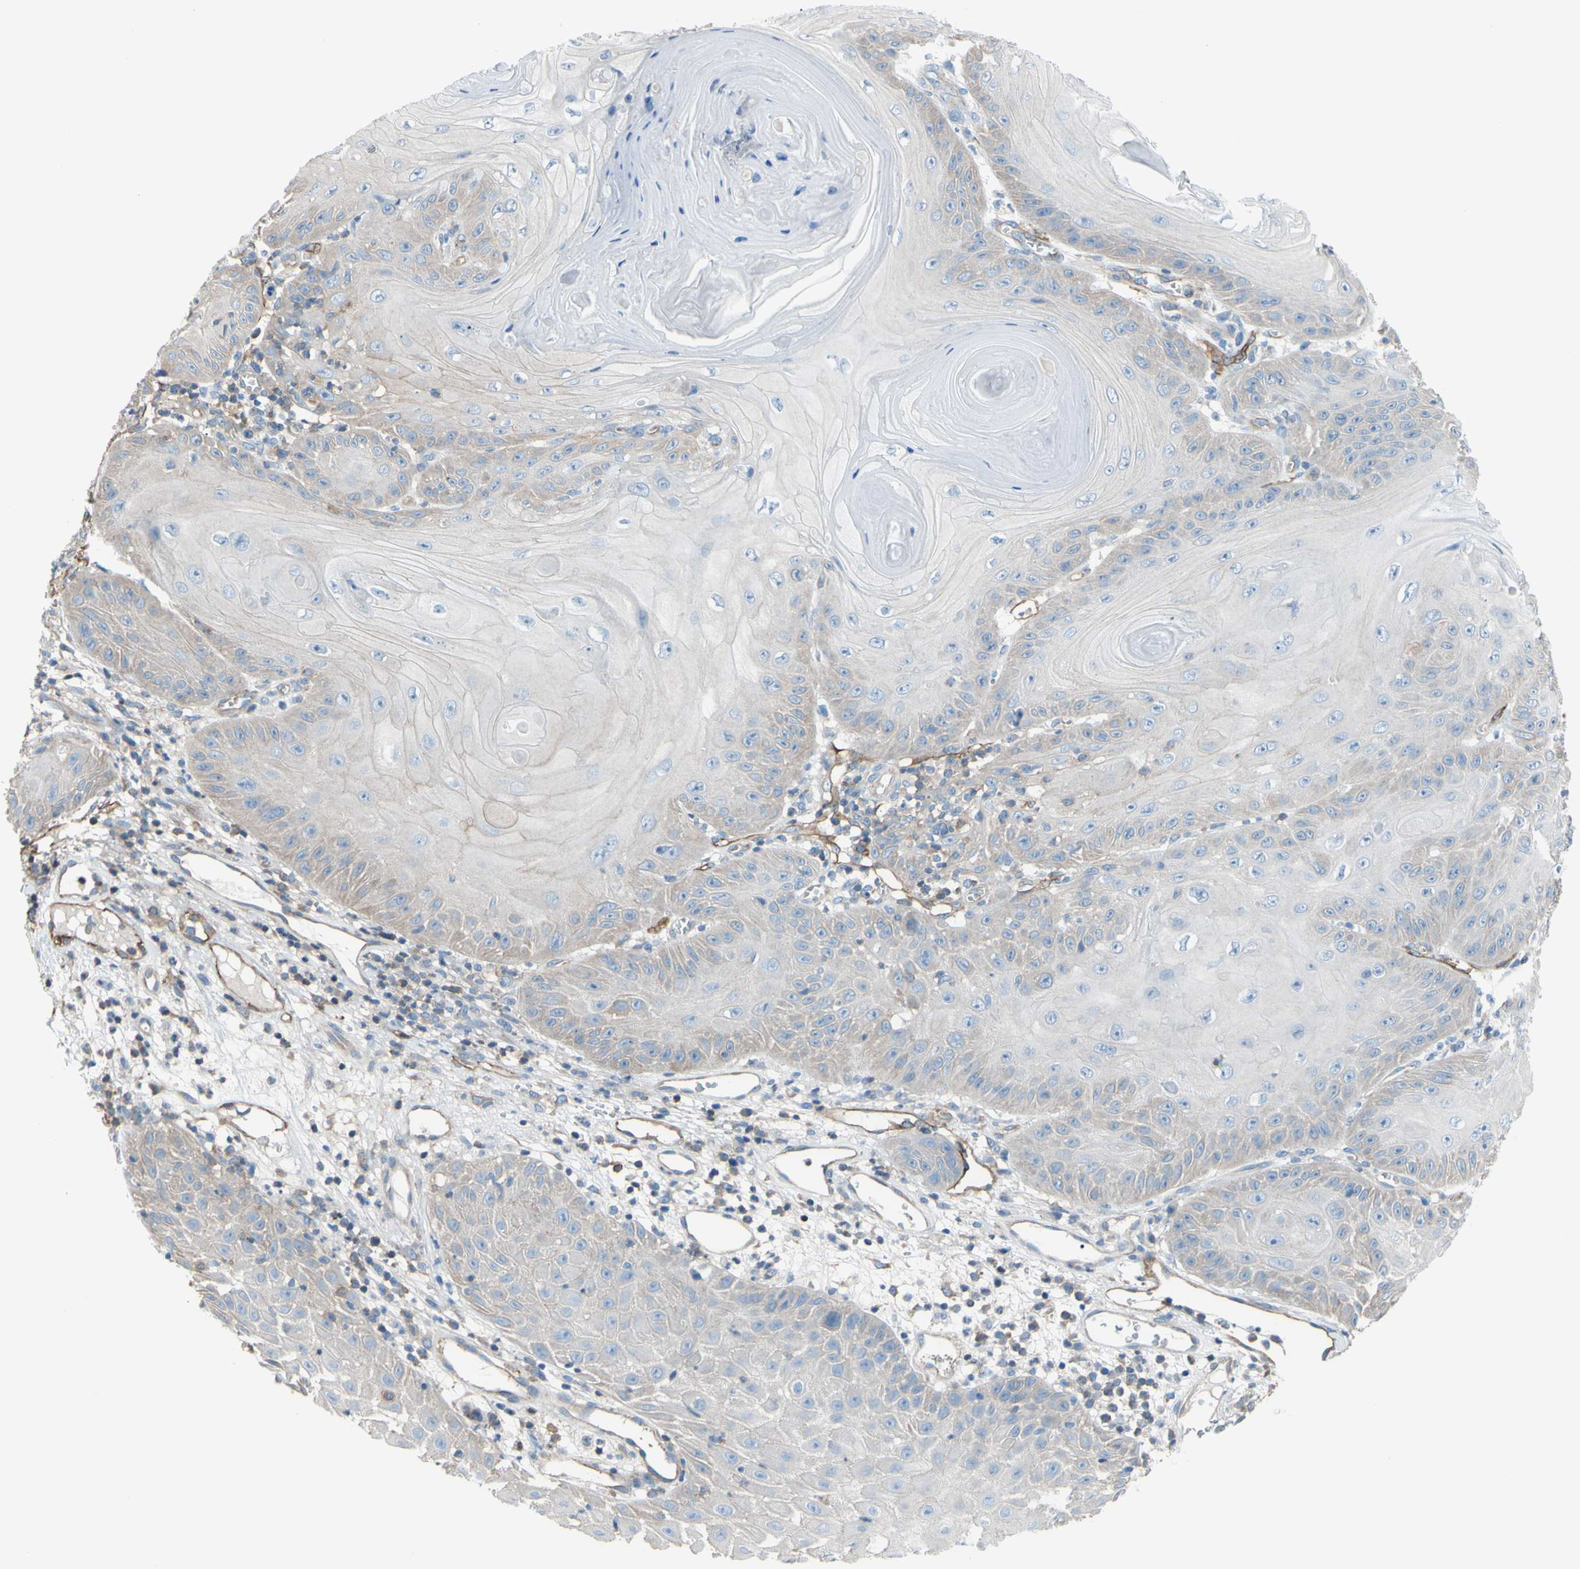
{"staining": {"intensity": "negative", "quantity": "none", "location": "none"}, "tissue": "skin cancer", "cell_type": "Tumor cells", "image_type": "cancer", "snomed": [{"axis": "morphology", "description": "Squamous cell carcinoma, NOS"}, {"axis": "topography", "description": "Skin"}], "caption": "Tumor cells show no significant protein staining in squamous cell carcinoma (skin).", "gene": "ADD1", "patient": {"sex": "female", "age": 78}}